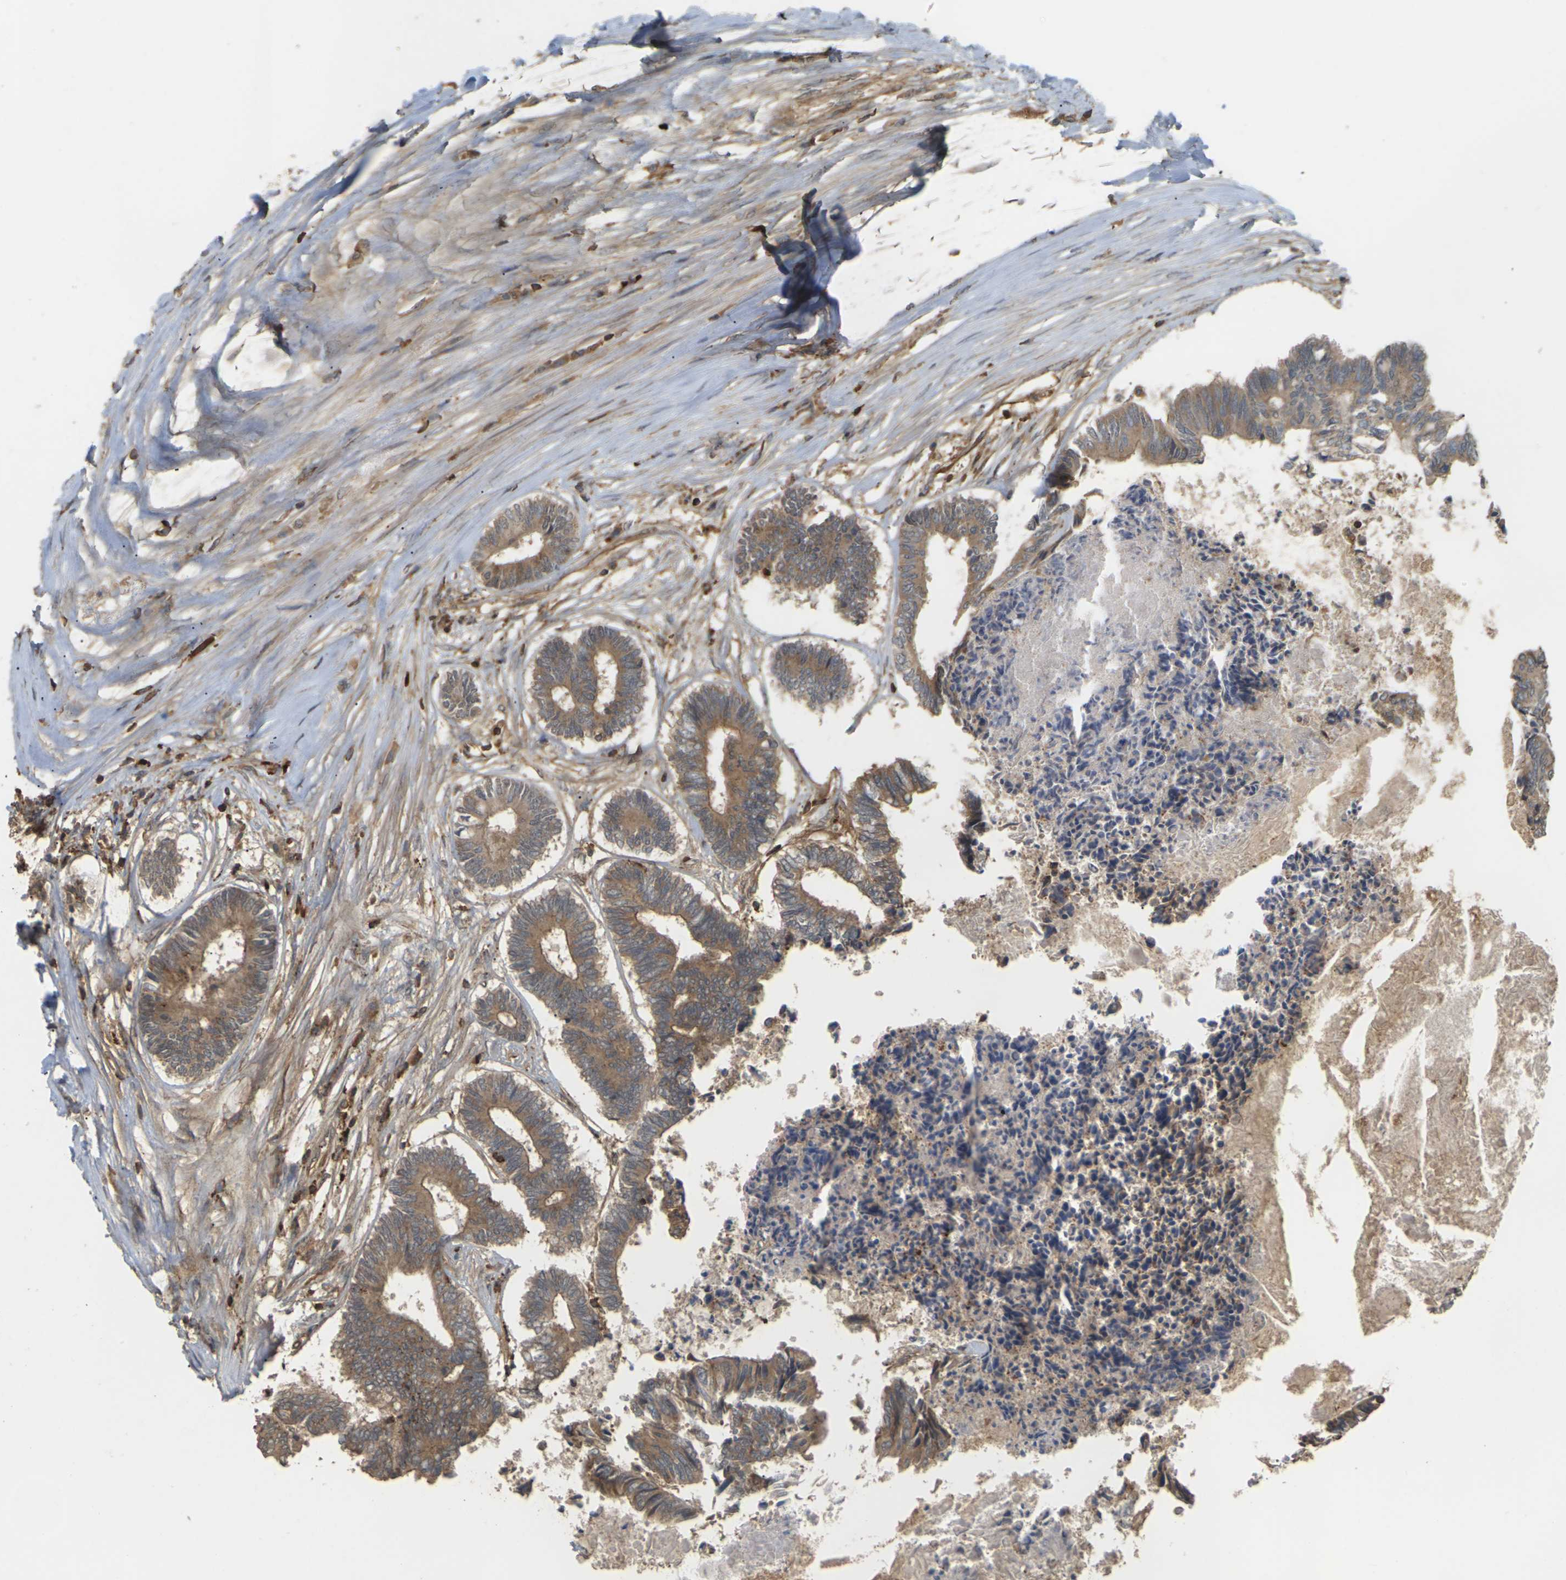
{"staining": {"intensity": "moderate", "quantity": ">75%", "location": "cytoplasmic/membranous"}, "tissue": "colorectal cancer", "cell_type": "Tumor cells", "image_type": "cancer", "snomed": [{"axis": "morphology", "description": "Adenocarcinoma, NOS"}, {"axis": "topography", "description": "Rectum"}], "caption": "Colorectal adenocarcinoma stained with IHC shows moderate cytoplasmic/membranous expression in approximately >75% of tumor cells.", "gene": "KSR1", "patient": {"sex": "male", "age": 63}}